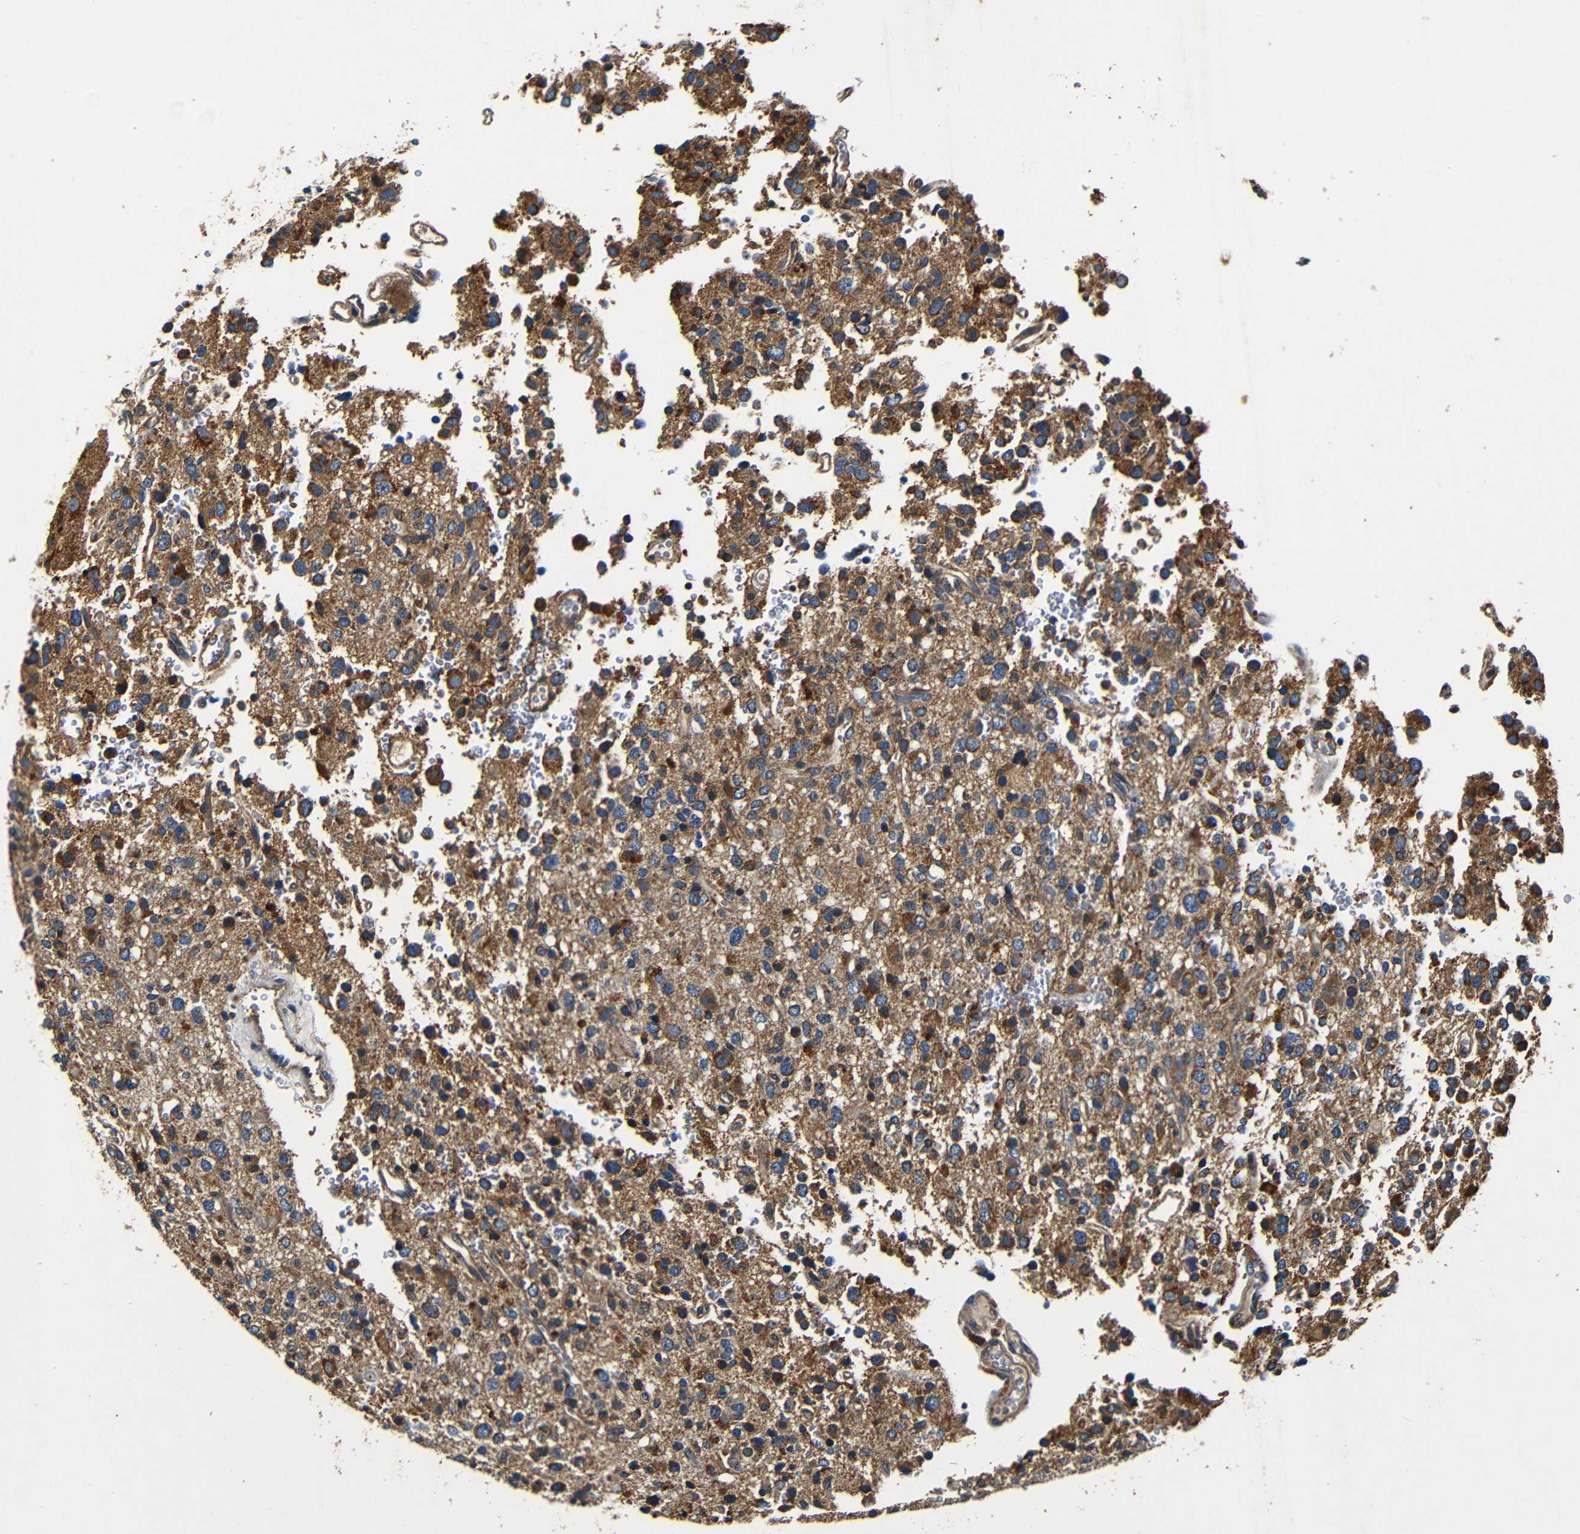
{"staining": {"intensity": "moderate", "quantity": "25%-75%", "location": "cytoplasmic/membranous"}, "tissue": "glioma", "cell_type": "Tumor cells", "image_type": "cancer", "snomed": [{"axis": "morphology", "description": "Glioma, malignant, High grade"}, {"axis": "topography", "description": "Brain"}], "caption": "Immunohistochemistry image of neoplastic tissue: glioma stained using immunohistochemistry (IHC) reveals medium levels of moderate protein expression localized specifically in the cytoplasmic/membranous of tumor cells, appearing as a cytoplasmic/membranous brown color.", "gene": "MTX1", "patient": {"sex": "male", "age": 47}}